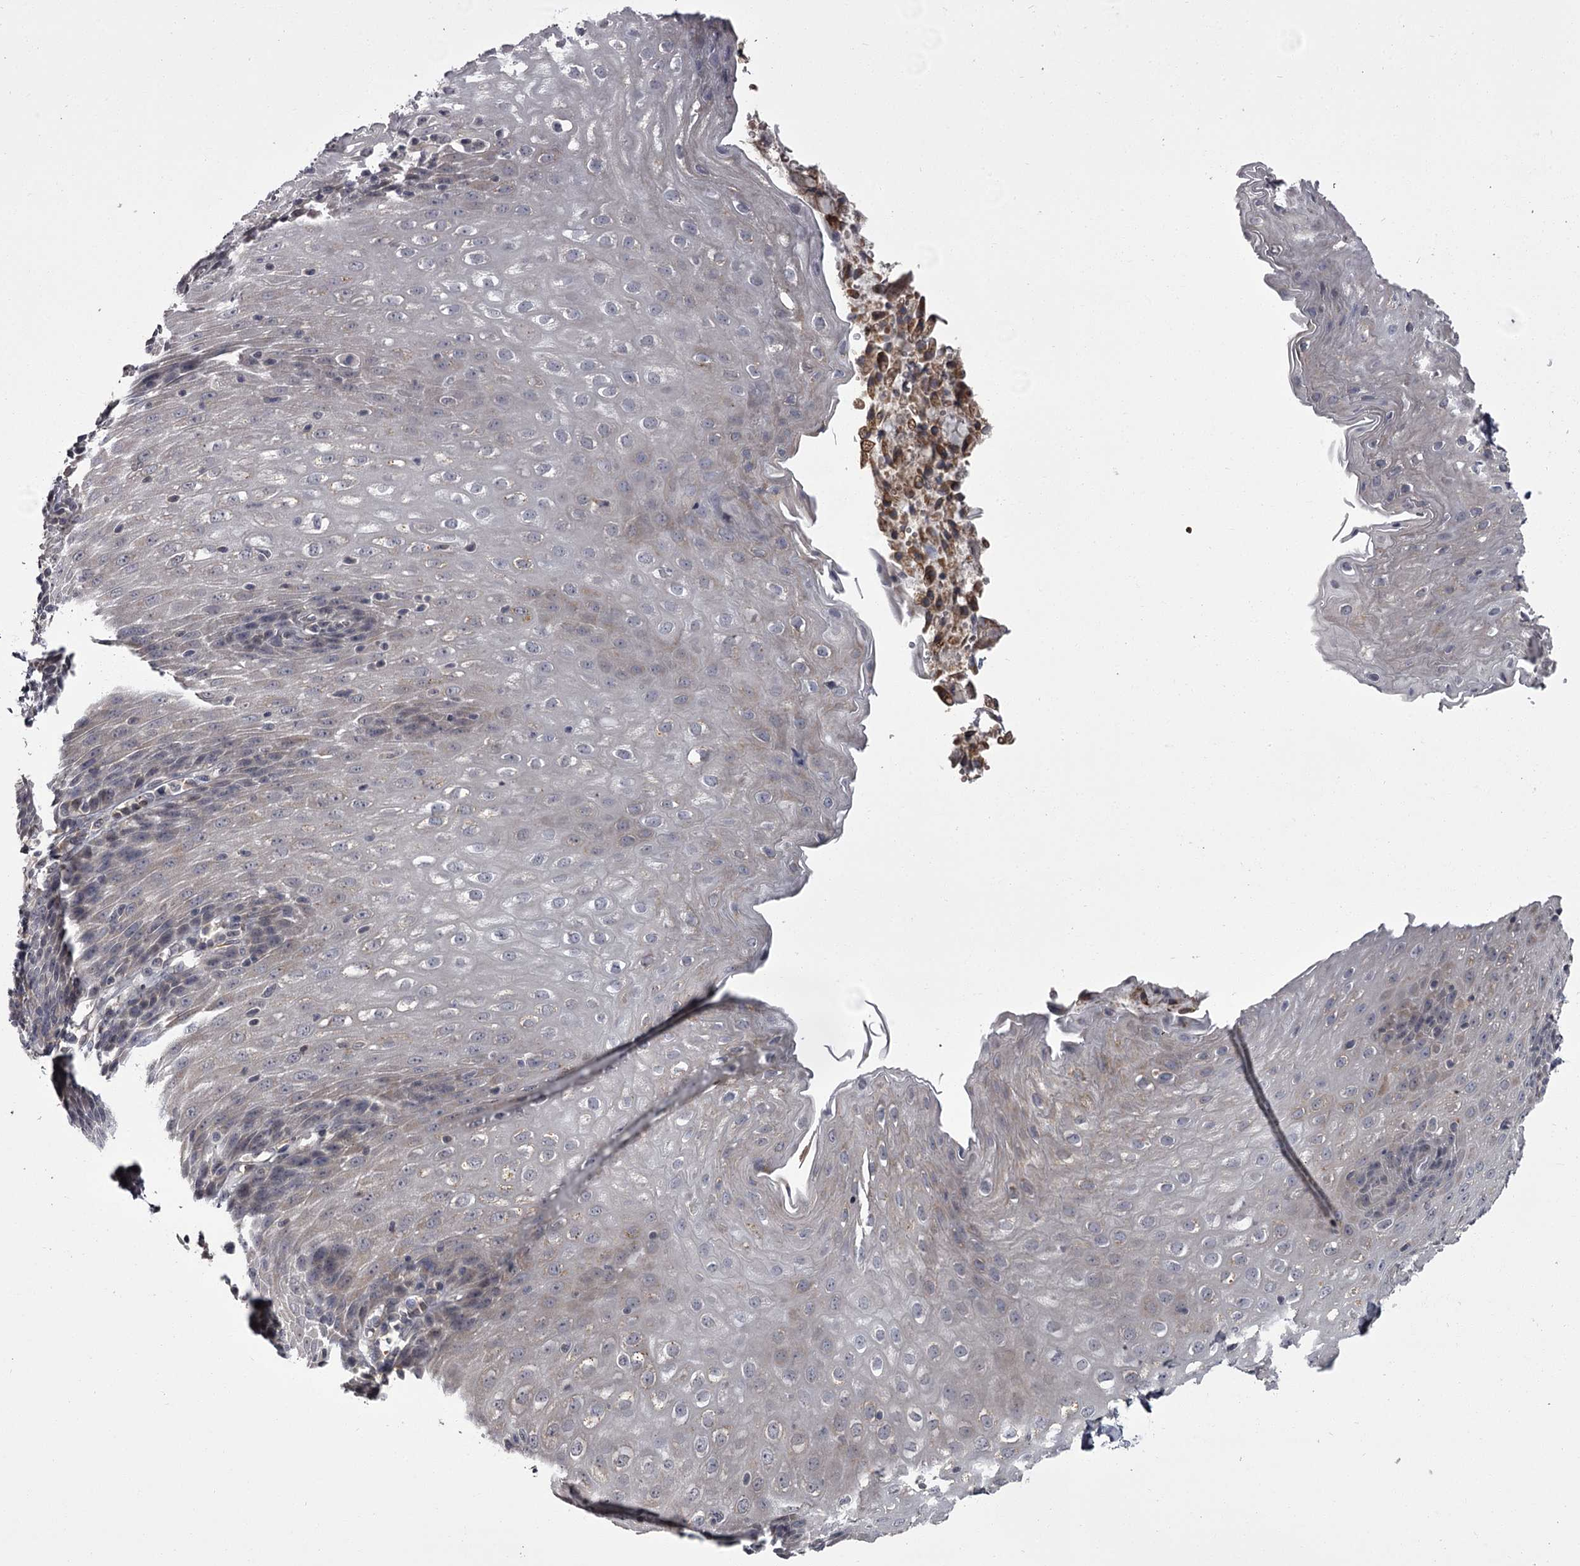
{"staining": {"intensity": "negative", "quantity": "none", "location": "none"}, "tissue": "esophagus", "cell_type": "Squamous epithelial cells", "image_type": "normal", "snomed": [{"axis": "morphology", "description": "Normal tissue, NOS"}, {"axis": "topography", "description": "Esophagus"}], "caption": "Squamous epithelial cells are negative for protein expression in benign human esophagus. Brightfield microscopy of immunohistochemistry stained with DAB (brown) and hematoxylin (blue), captured at high magnification.", "gene": "CCDC92", "patient": {"sex": "female", "age": 61}}